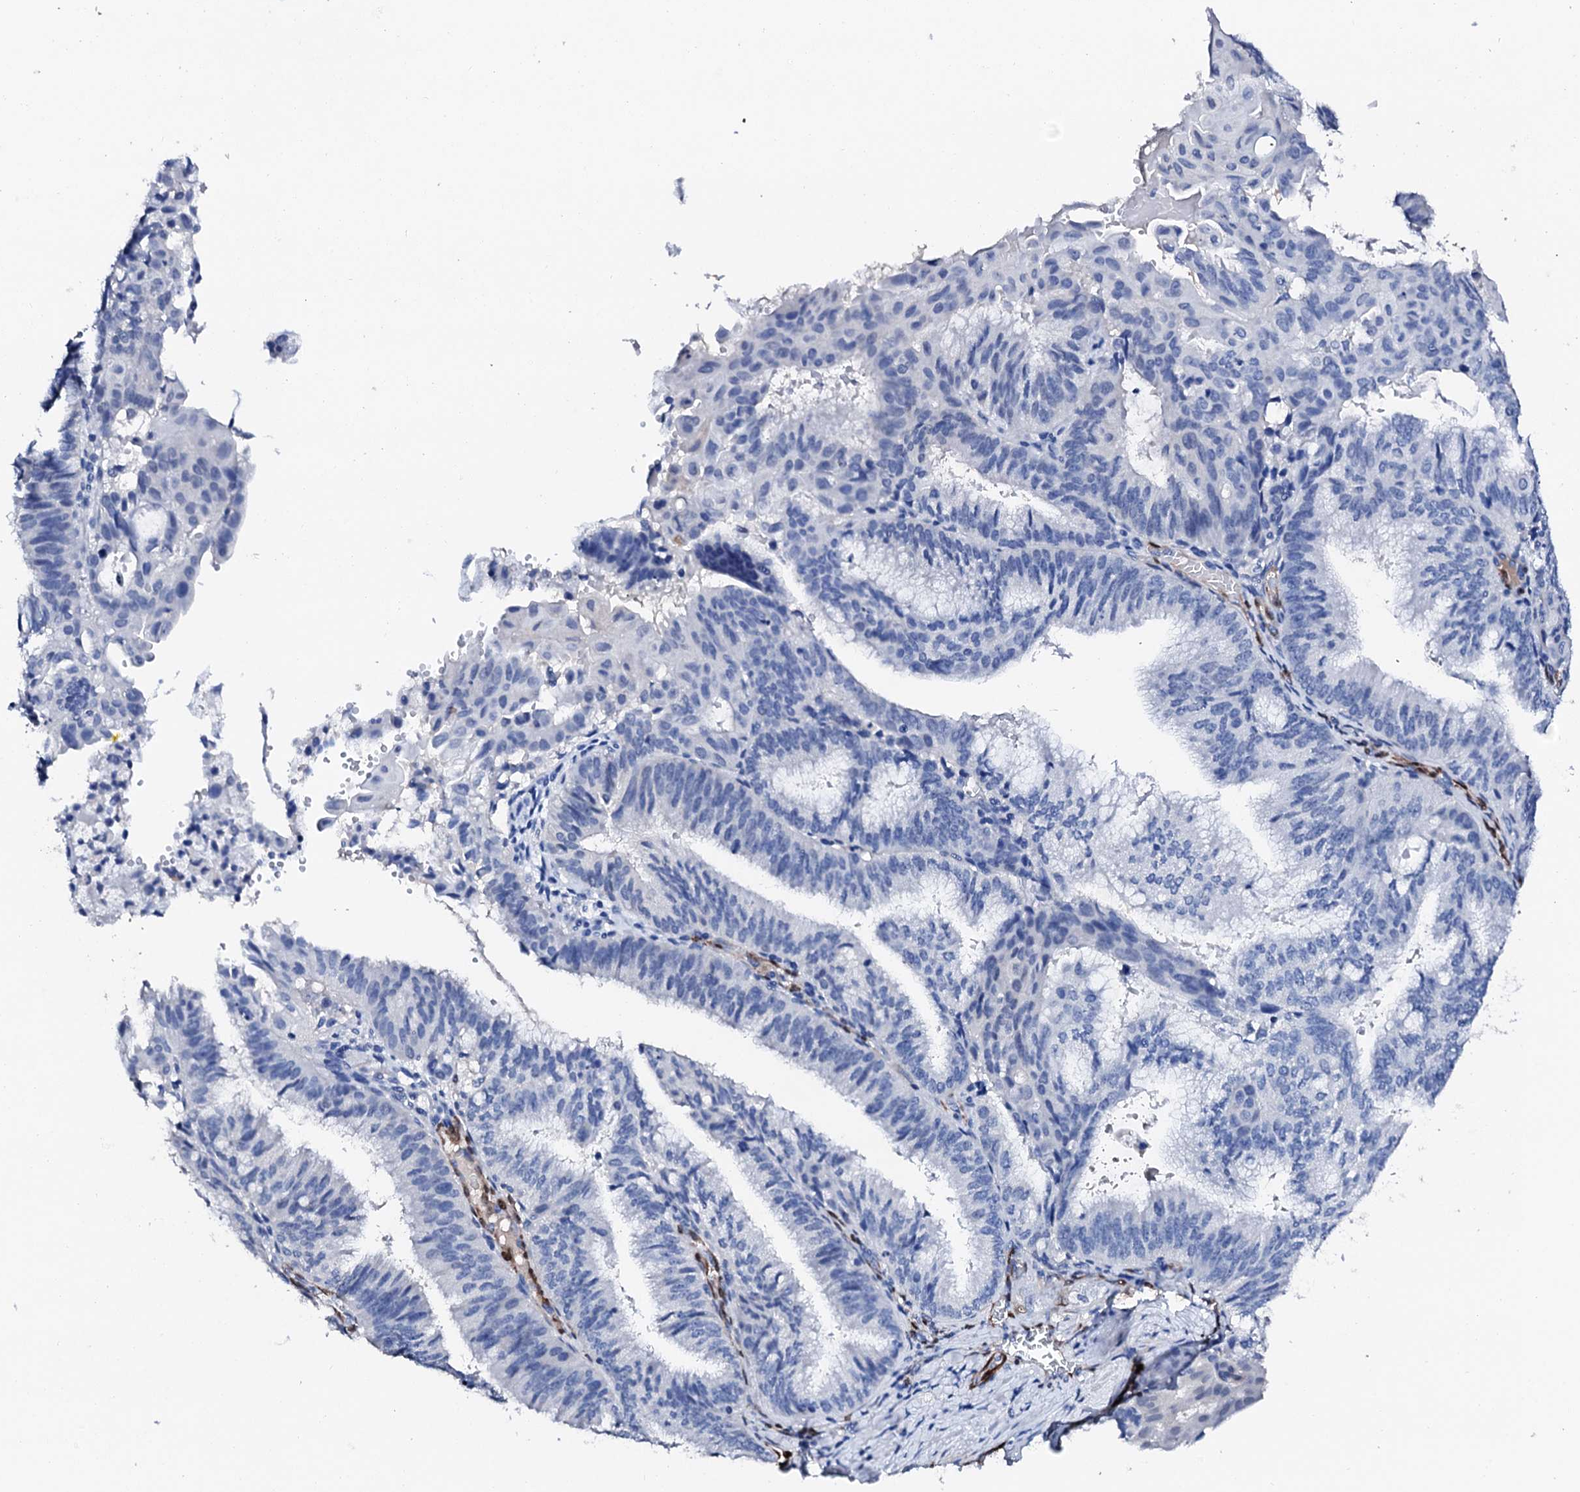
{"staining": {"intensity": "negative", "quantity": "none", "location": "none"}, "tissue": "endometrial cancer", "cell_type": "Tumor cells", "image_type": "cancer", "snomed": [{"axis": "morphology", "description": "Adenocarcinoma, NOS"}, {"axis": "topography", "description": "Endometrium"}], "caption": "This image is of adenocarcinoma (endometrial) stained with immunohistochemistry (IHC) to label a protein in brown with the nuclei are counter-stained blue. There is no staining in tumor cells.", "gene": "NRIP2", "patient": {"sex": "female", "age": 49}}